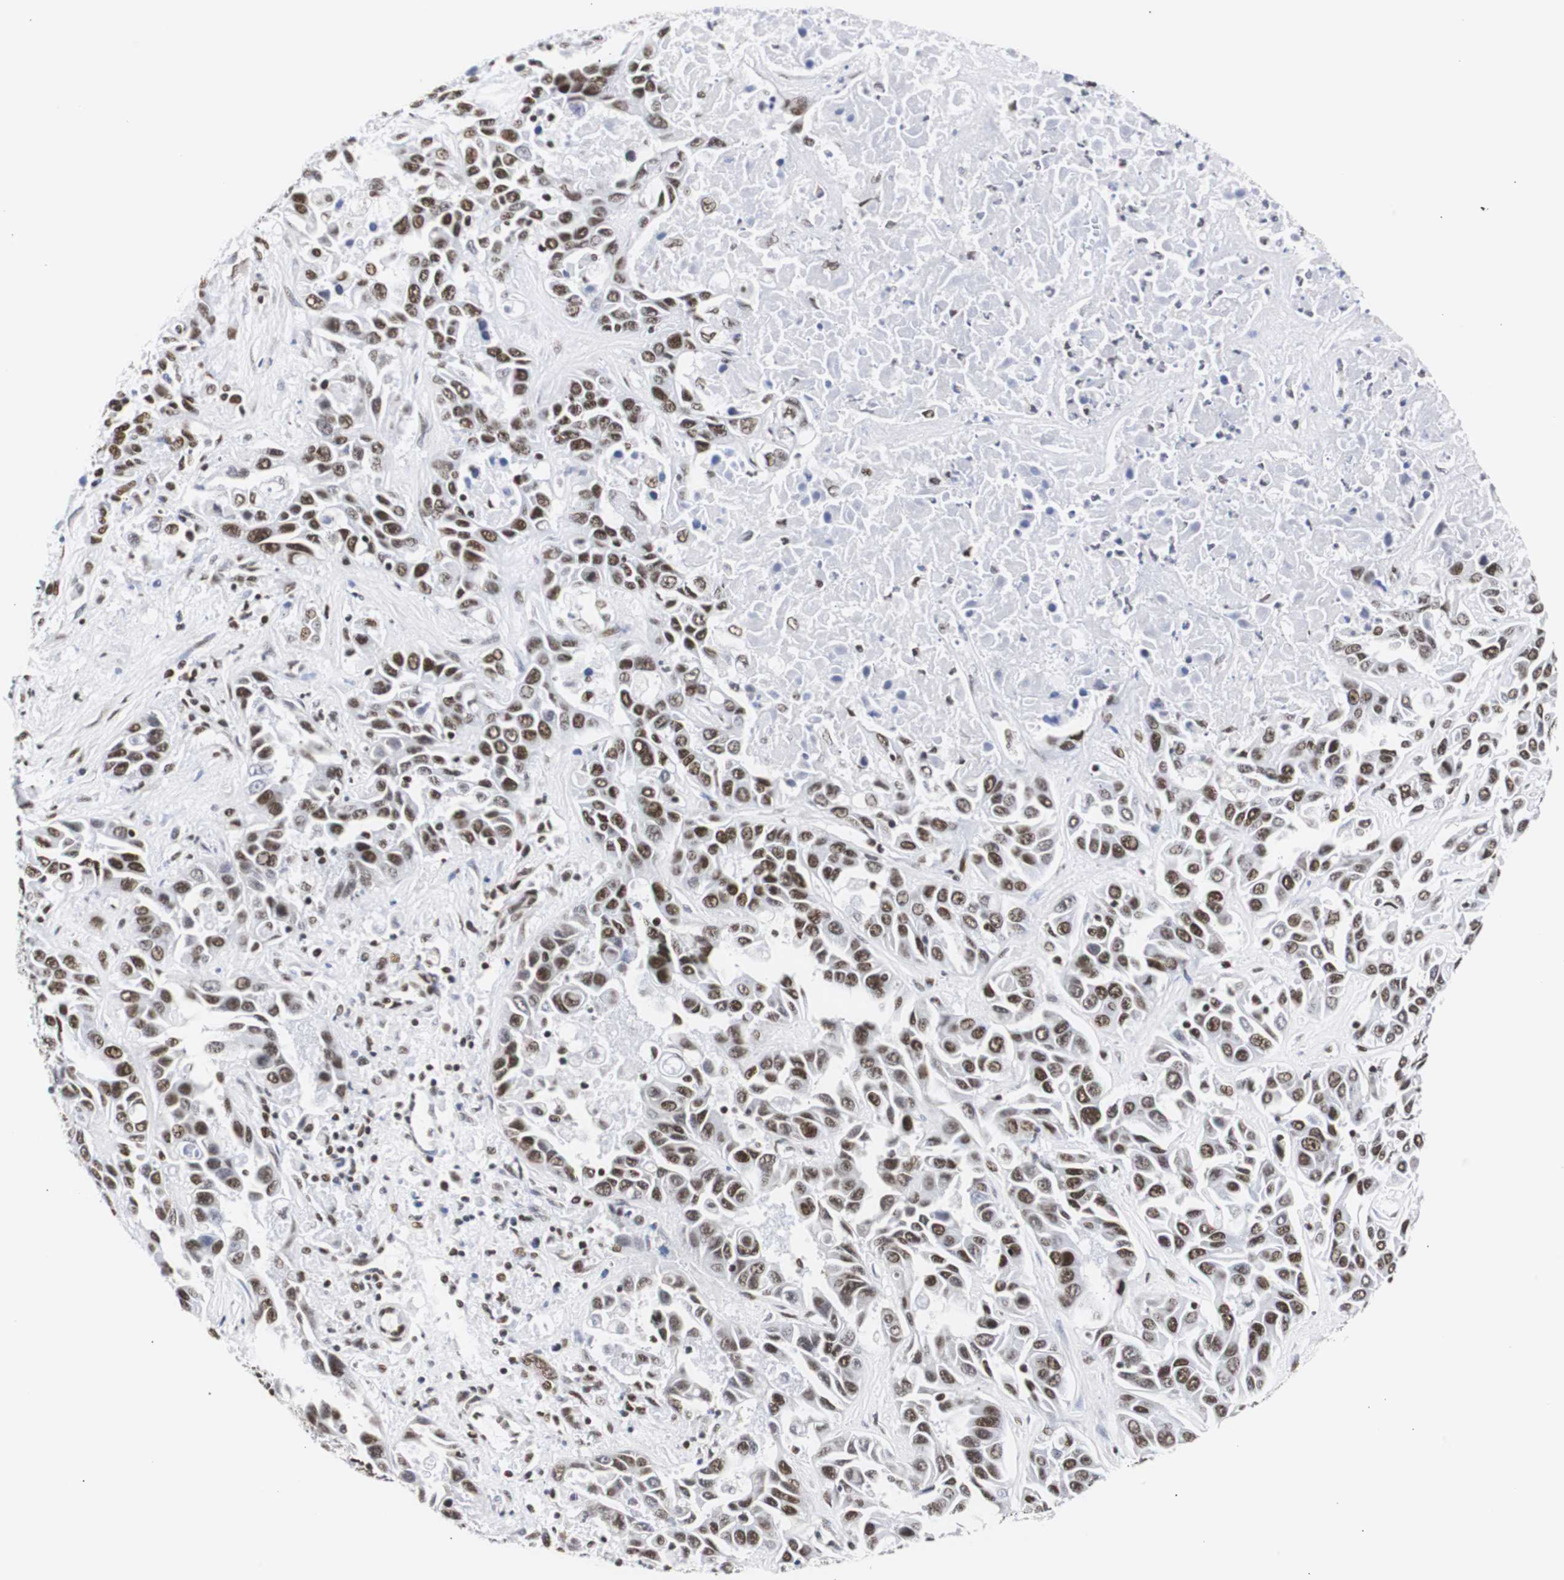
{"staining": {"intensity": "strong", "quantity": ">75%", "location": "nuclear"}, "tissue": "liver cancer", "cell_type": "Tumor cells", "image_type": "cancer", "snomed": [{"axis": "morphology", "description": "Cholangiocarcinoma"}, {"axis": "topography", "description": "Liver"}], "caption": "Tumor cells display high levels of strong nuclear positivity in approximately >75% of cells in human liver cancer (cholangiocarcinoma).", "gene": "HNRNPH2", "patient": {"sex": "female", "age": 52}}